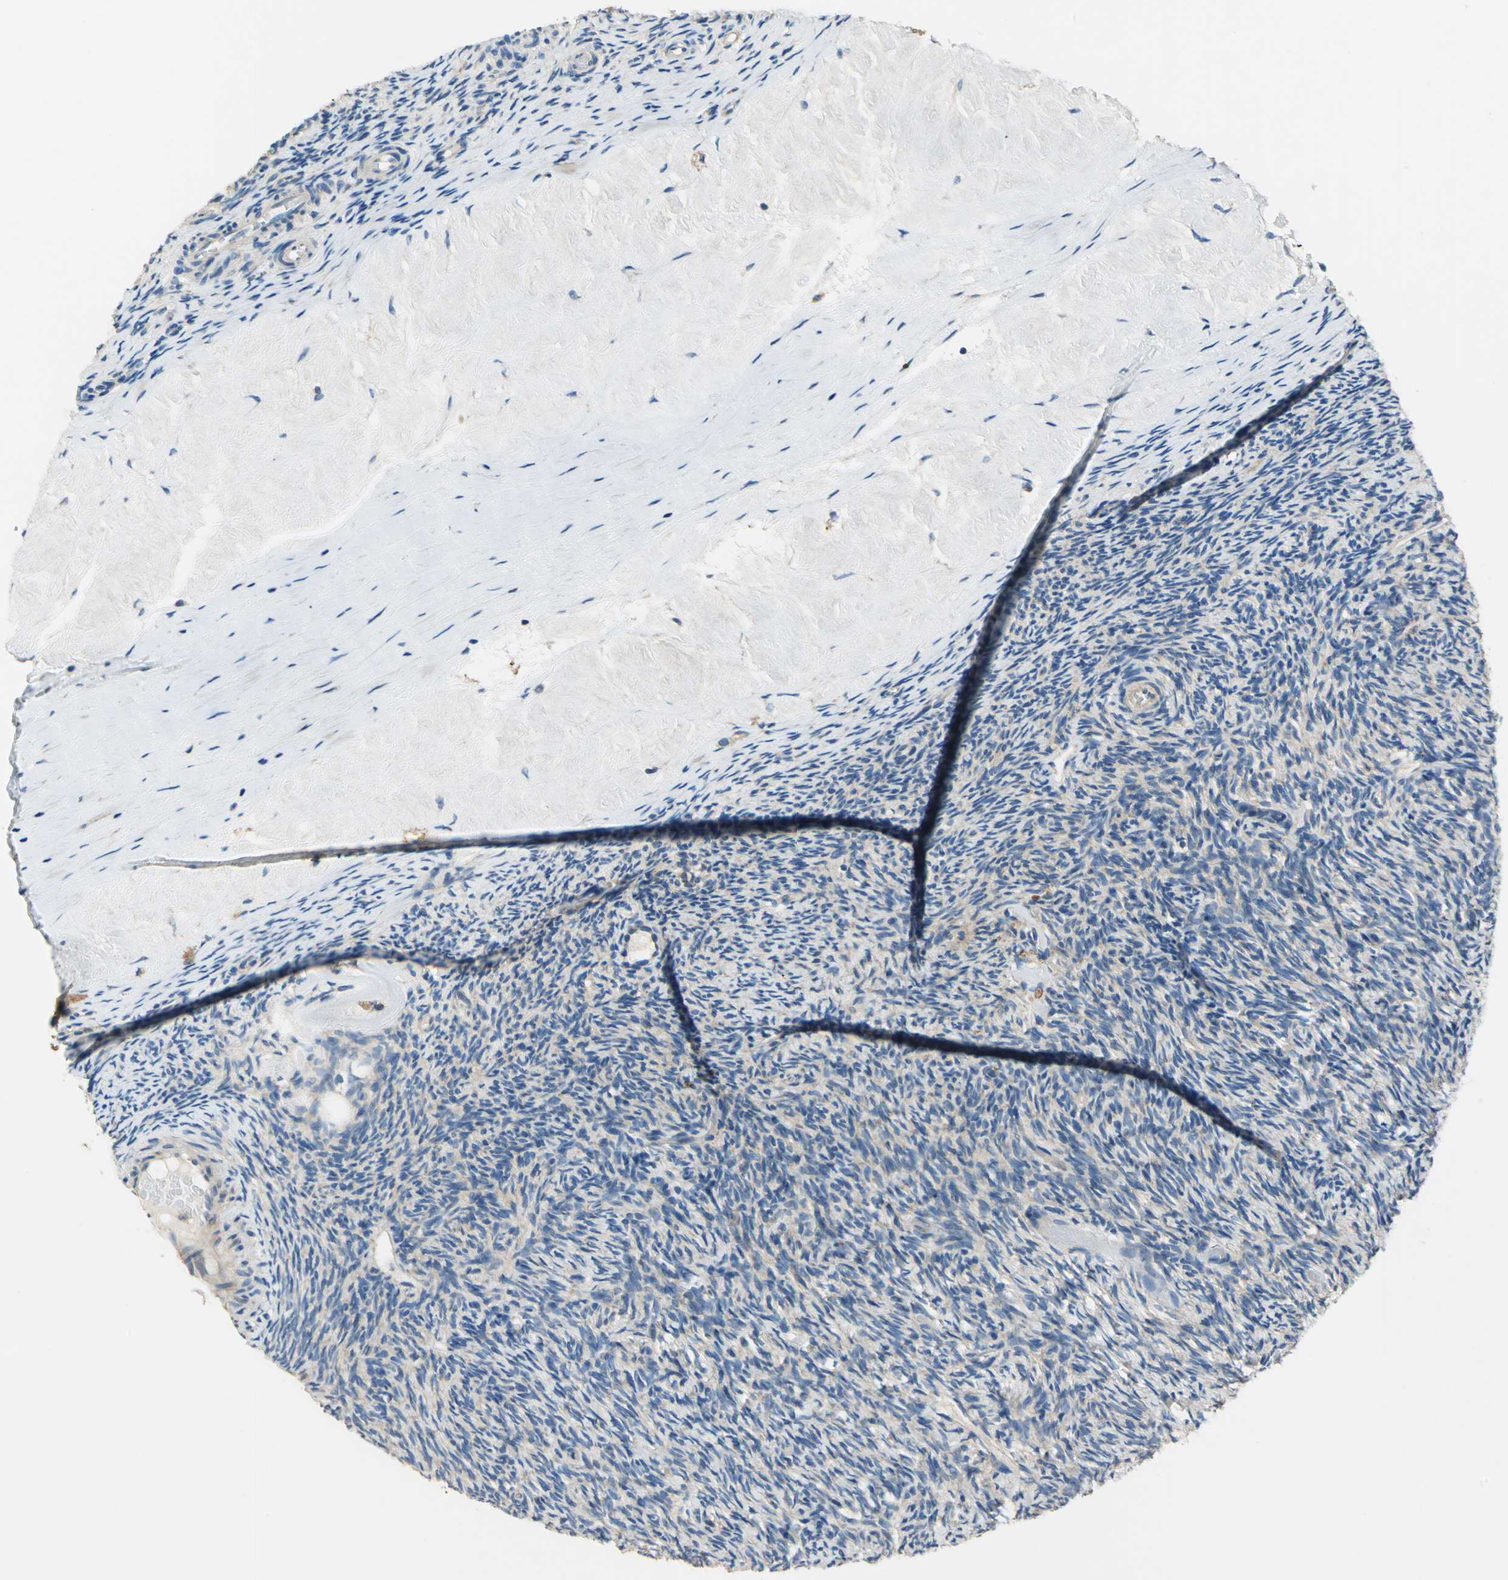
{"staining": {"intensity": "weak", "quantity": "25%-75%", "location": "cytoplasmic/membranous"}, "tissue": "ovary", "cell_type": "Ovarian stroma cells", "image_type": "normal", "snomed": [{"axis": "morphology", "description": "Normal tissue, NOS"}, {"axis": "topography", "description": "Ovary"}], "caption": "The micrograph shows a brown stain indicating the presence of a protein in the cytoplasmic/membranous of ovarian stroma cells in ovary. Using DAB (3,3'-diaminobenzidine) (brown) and hematoxylin (blue) stains, captured at high magnification using brightfield microscopy.", "gene": "DDX3X", "patient": {"sex": "female", "age": 60}}